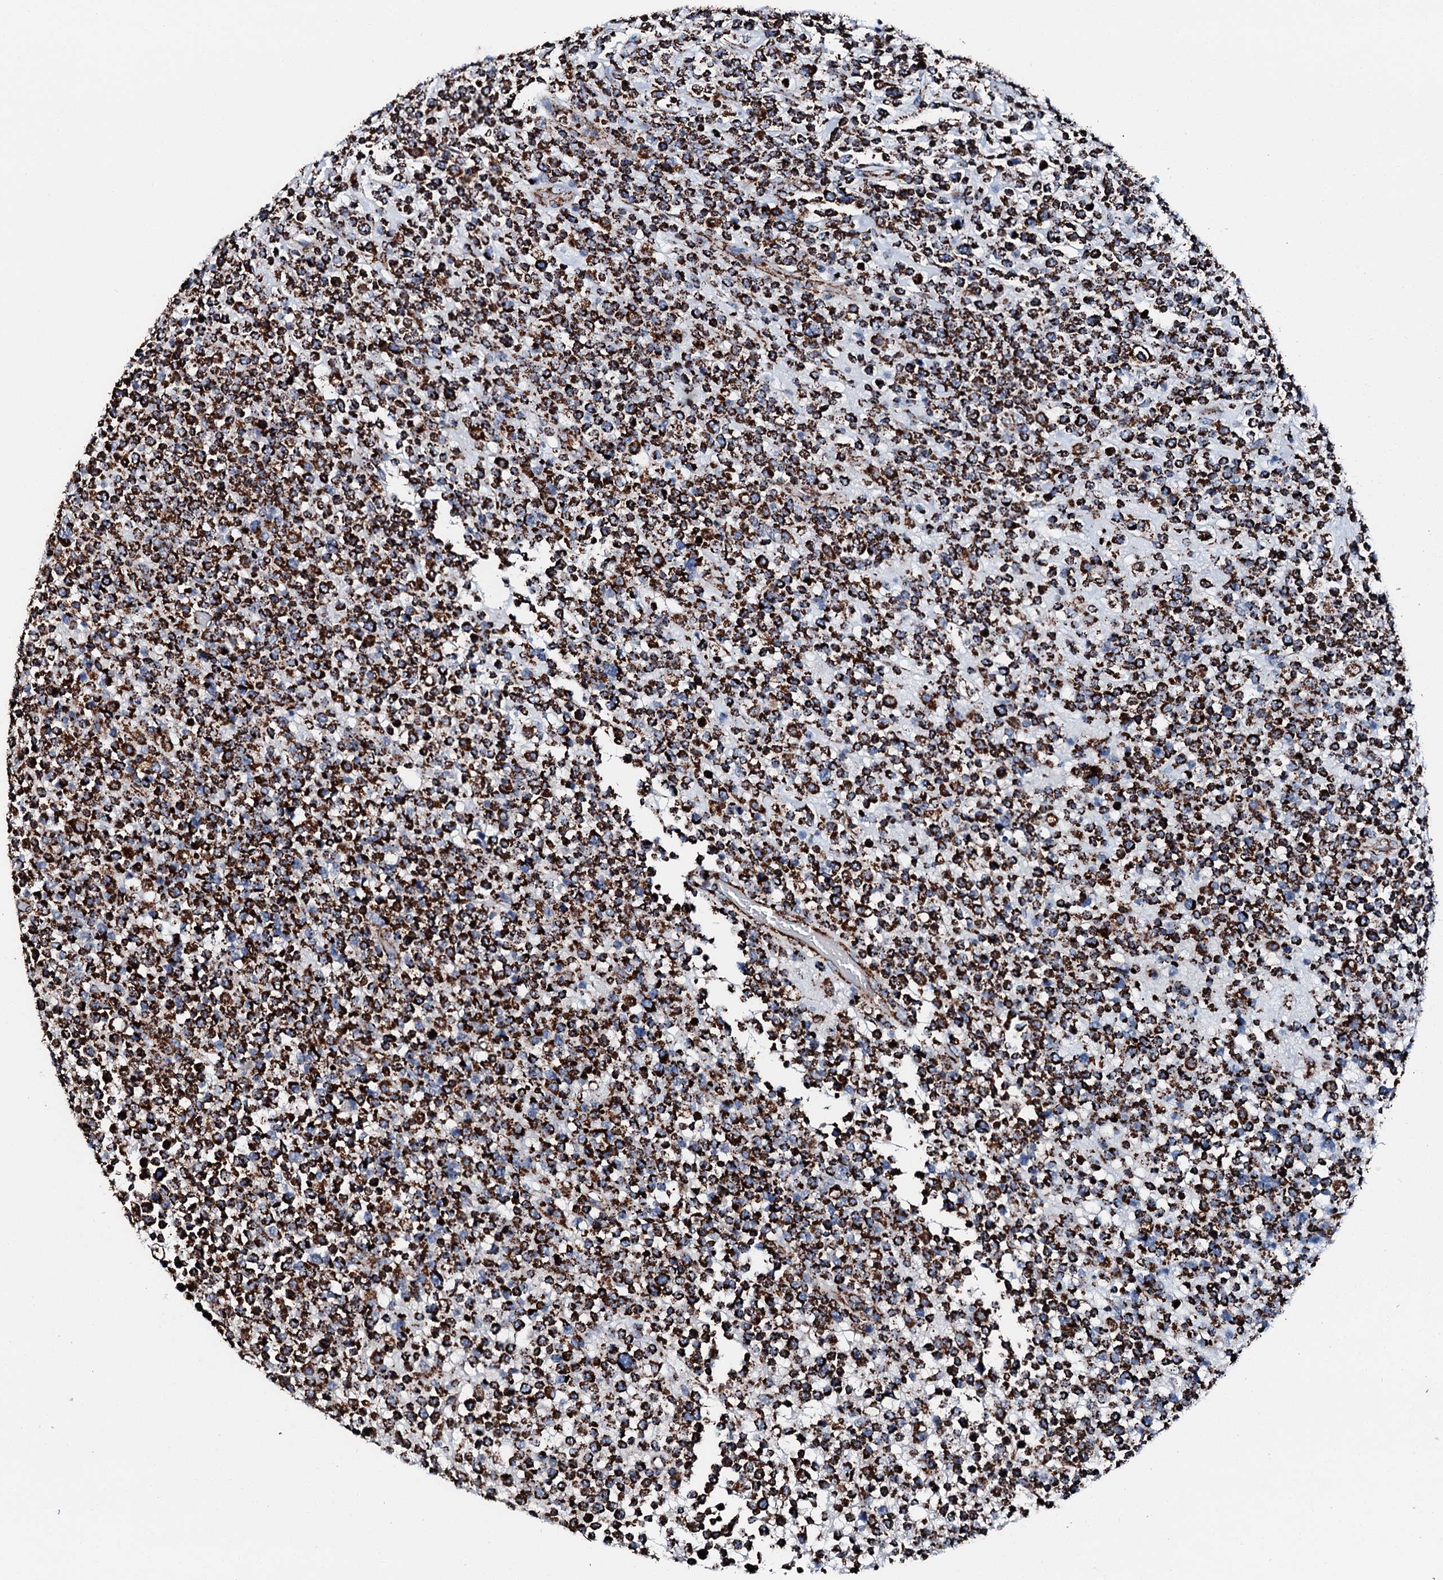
{"staining": {"intensity": "strong", "quantity": ">75%", "location": "cytoplasmic/membranous"}, "tissue": "lymphoma", "cell_type": "Tumor cells", "image_type": "cancer", "snomed": [{"axis": "morphology", "description": "Malignant lymphoma, non-Hodgkin's type, High grade"}, {"axis": "topography", "description": "Colon"}], "caption": "Immunohistochemical staining of high-grade malignant lymphoma, non-Hodgkin's type exhibits high levels of strong cytoplasmic/membranous staining in about >75% of tumor cells.", "gene": "HADH", "patient": {"sex": "female", "age": 53}}